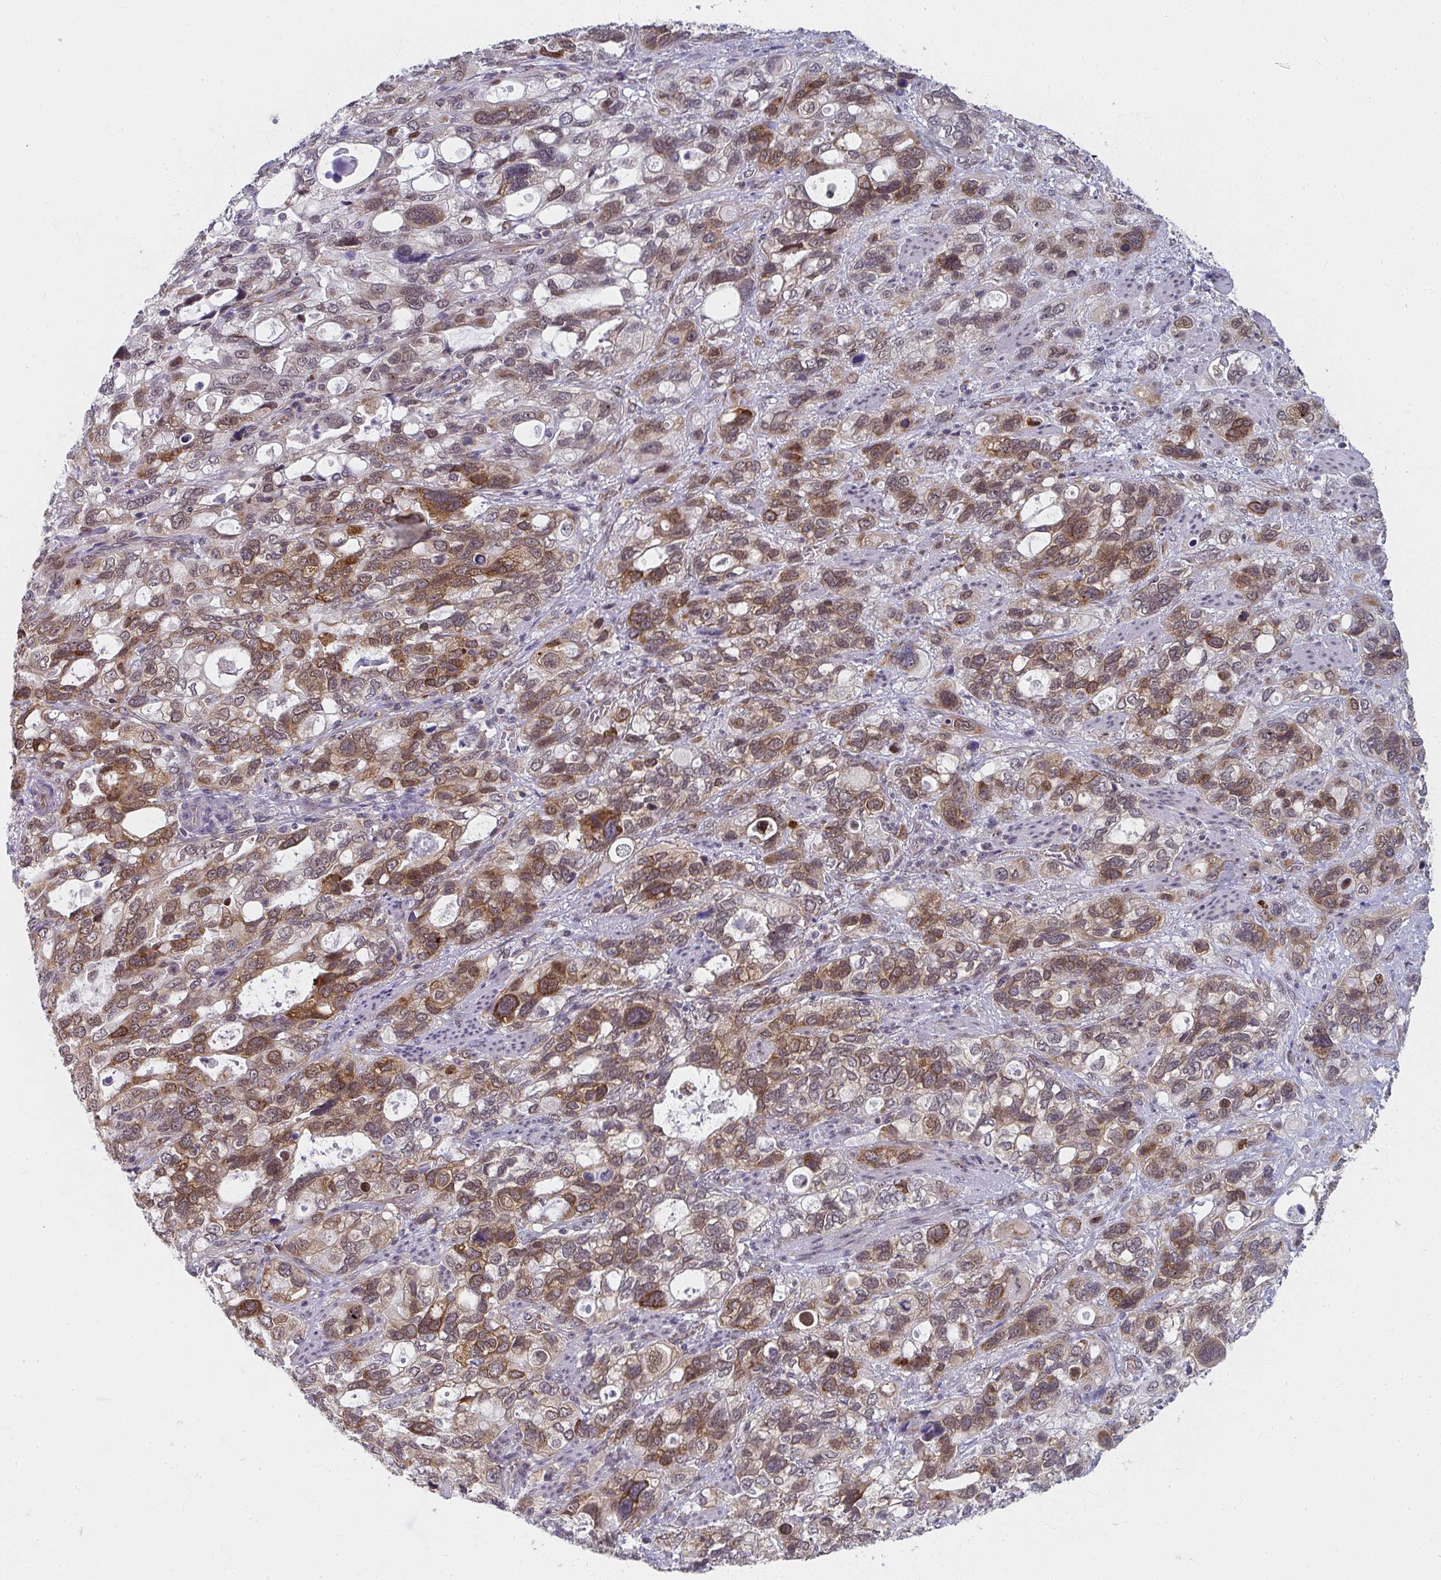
{"staining": {"intensity": "moderate", "quantity": ">75%", "location": "cytoplasmic/membranous,nuclear"}, "tissue": "stomach cancer", "cell_type": "Tumor cells", "image_type": "cancer", "snomed": [{"axis": "morphology", "description": "Adenocarcinoma, NOS"}, {"axis": "topography", "description": "Stomach, upper"}], "caption": "Immunohistochemical staining of human stomach adenocarcinoma demonstrates medium levels of moderate cytoplasmic/membranous and nuclear protein expression in about >75% of tumor cells. (brown staining indicates protein expression, while blue staining denotes nuclei).", "gene": "SYNCRIP", "patient": {"sex": "female", "age": 81}}